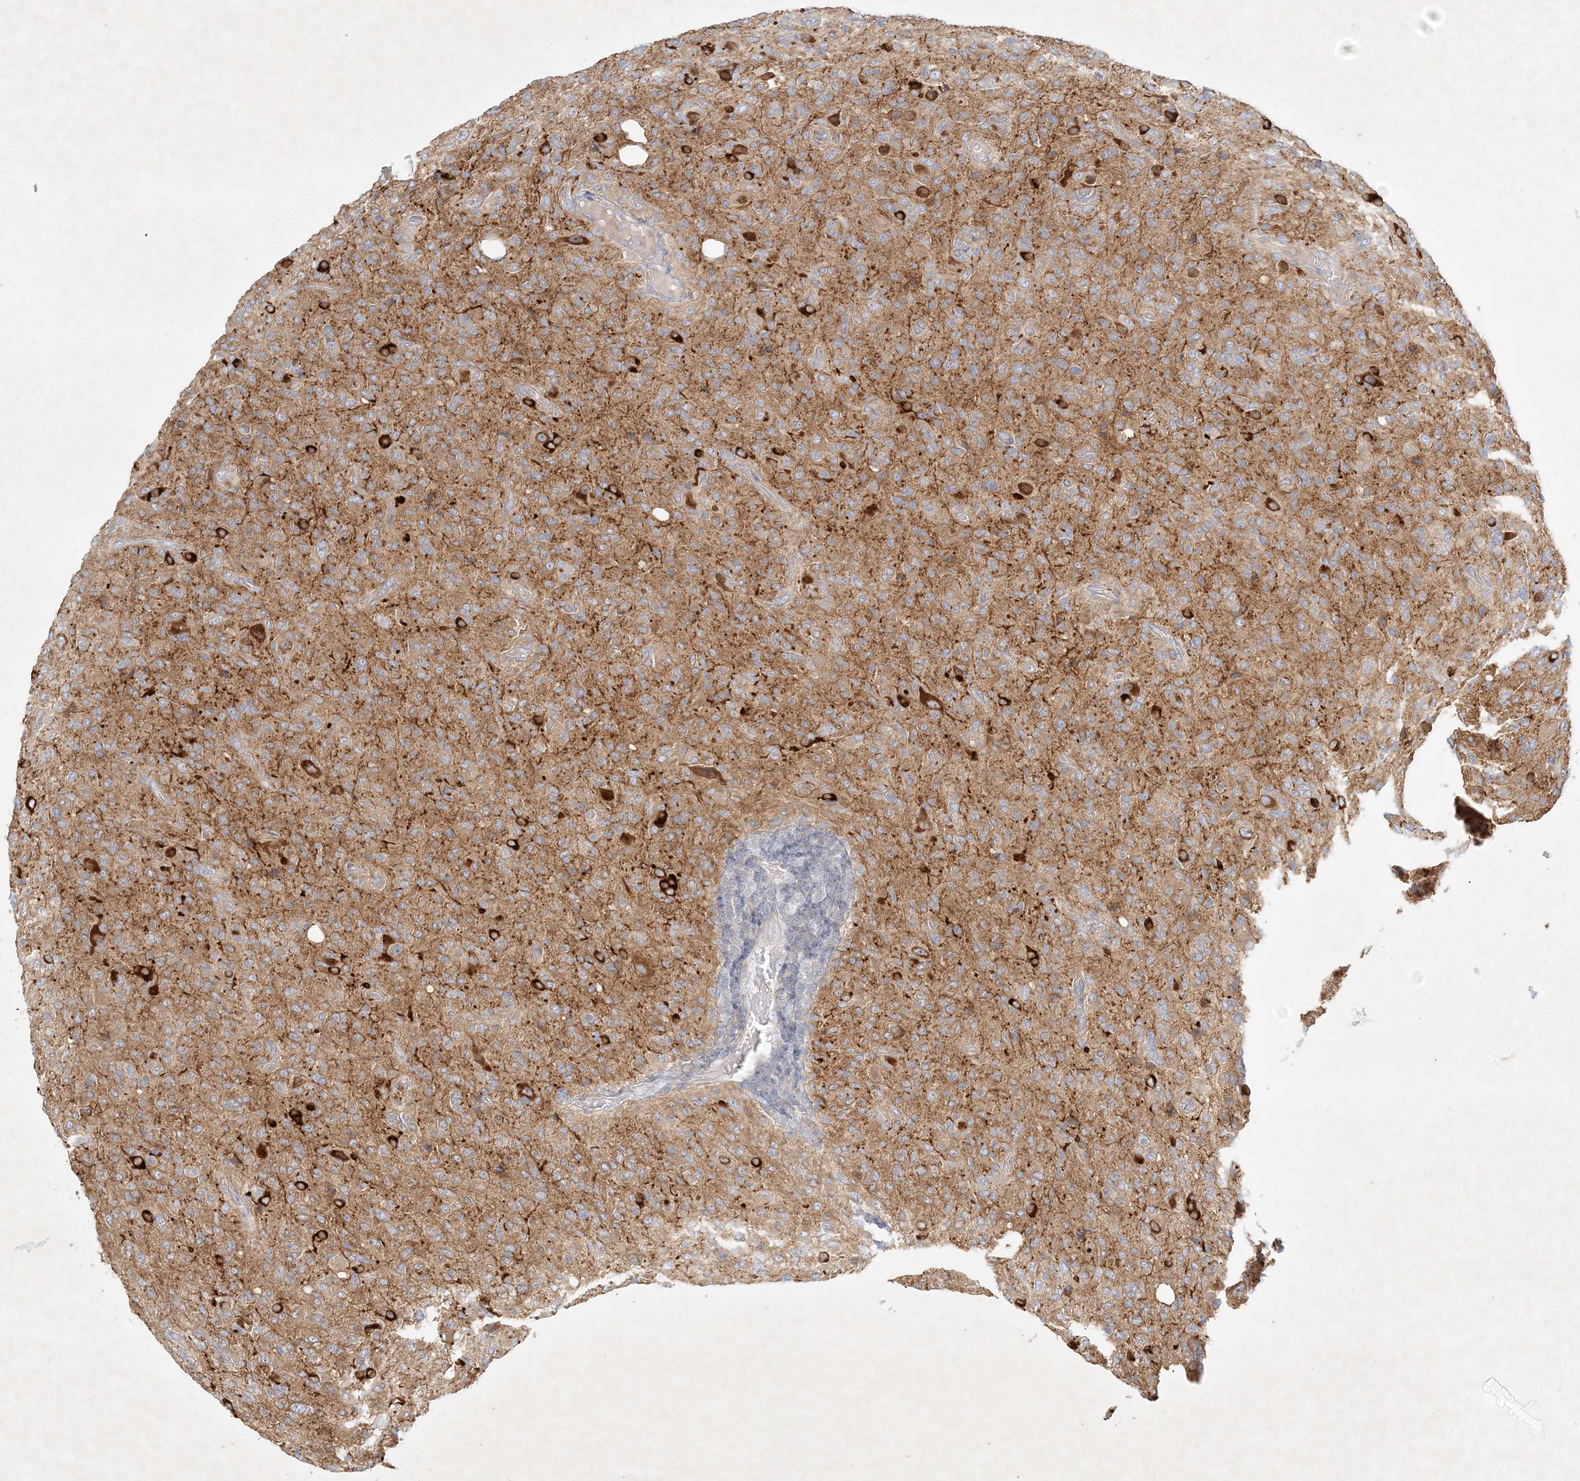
{"staining": {"intensity": "weak", "quantity": "25%-75%", "location": "cytoplasmic/membranous"}, "tissue": "glioma", "cell_type": "Tumor cells", "image_type": "cancer", "snomed": [{"axis": "morphology", "description": "Glioma, malignant, High grade"}, {"axis": "topography", "description": "Brain"}], "caption": "Malignant glioma (high-grade) stained with a protein marker displays weak staining in tumor cells.", "gene": "STK11IP", "patient": {"sex": "female", "age": 57}}